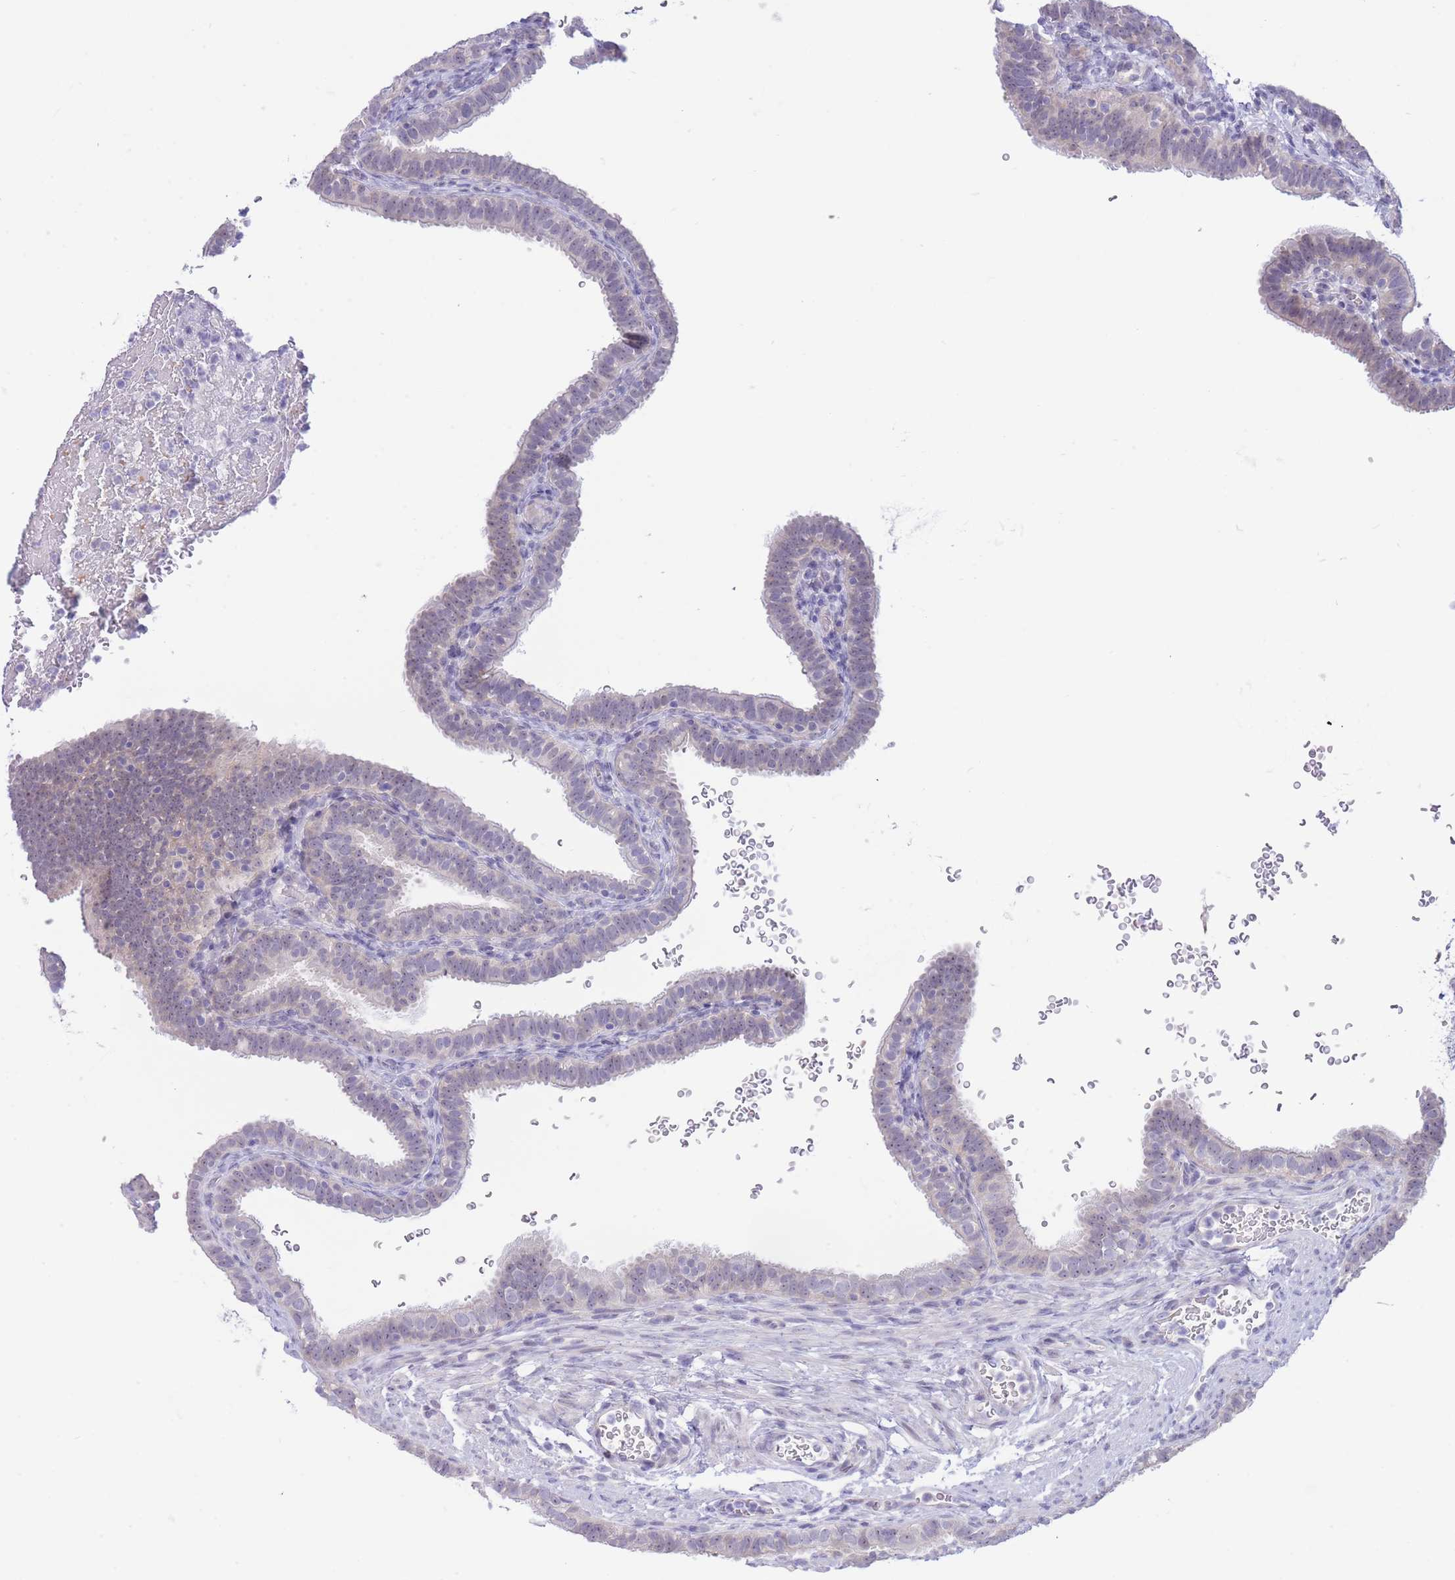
{"staining": {"intensity": "weak", "quantity": "<25%", "location": "nuclear"}, "tissue": "fallopian tube", "cell_type": "Glandular cells", "image_type": "normal", "snomed": [{"axis": "morphology", "description": "Normal tissue, NOS"}, {"axis": "topography", "description": "Fallopian tube"}], "caption": "Glandular cells show no significant protein positivity in normal fallopian tube.", "gene": "FBXO46", "patient": {"sex": "female", "age": 41}}